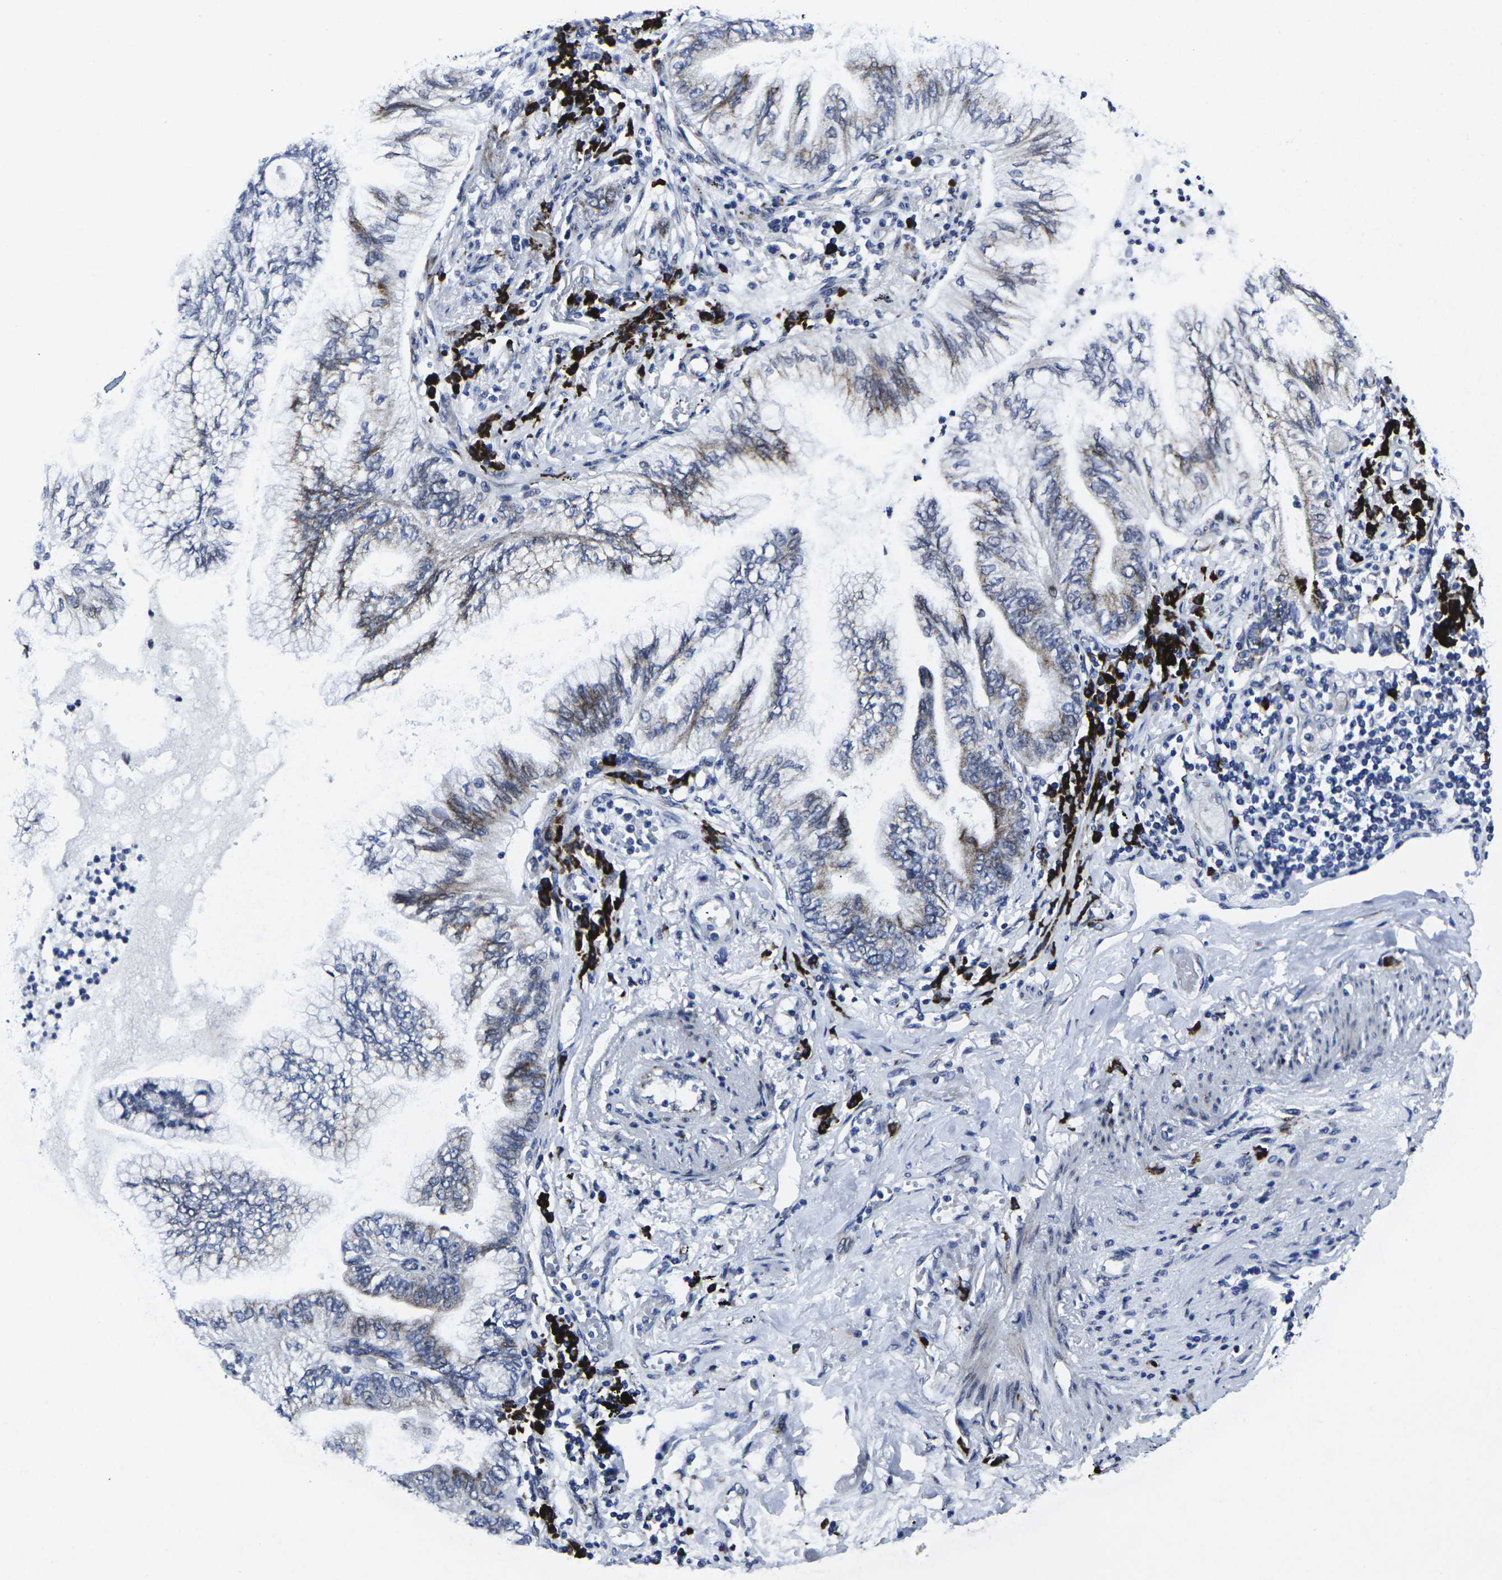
{"staining": {"intensity": "moderate", "quantity": "25%-75%", "location": "cytoplasmic/membranous"}, "tissue": "lung cancer", "cell_type": "Tumor cells", "image_type": "cancer", "snomed": [{"axis": "morphology", "description": "Normal tissue, NOS"}, {"axis": "morphology", "description": "Adenocarcinoma, NOS"}, {"axis": "topography", "description": "Bronchus"}, {"axis": "topography", "description": "Lung"}], "caption": "Protein expression by IHC exhibits moderate cytoplasmic/membranous staining in approximately 25%-75% of tumor cells in lung cancer.", "gene": "RPN1", "patient": {"sex": "female", "age": 70}}